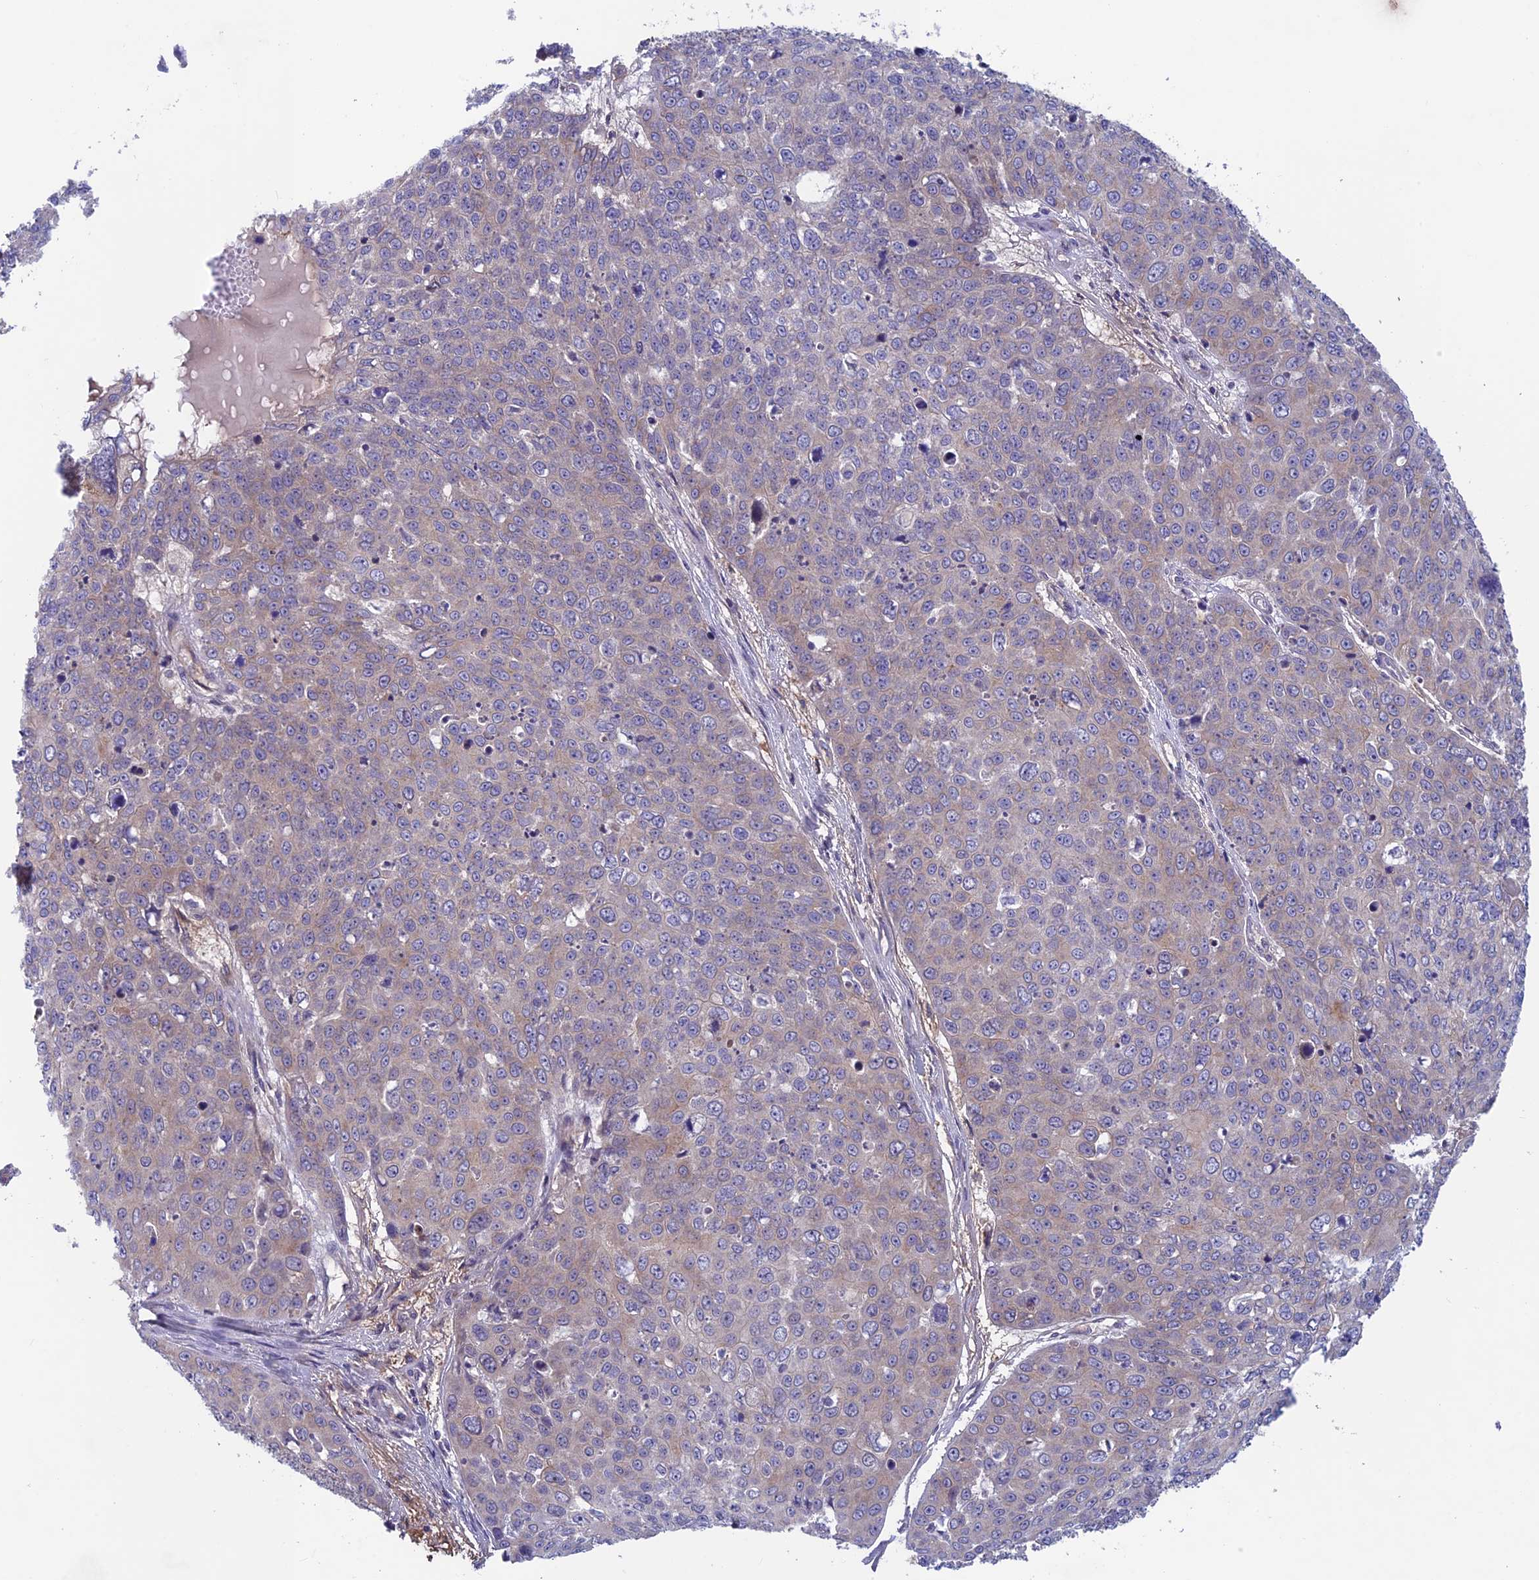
{"staining": {"intensity": "weak", "quantity": "<25%", "location": "cytoplasmic/membranous"}, "tissue": "skin cancer", "cell_type": "Tumor cells", "image_type": "cancer", "snomed": [{"axis": "morphology", "description": "Squamous cell carcinoma, NOS"}, {"axis": "topography", "description": "Skin"}], "caption": "This is an IHC photomicrograph of human squamous cell carcinoma (skin). There is no staining in tumor cells.", "gene": "FKBPL", "patient": {"sex": "male", "age": 71}}